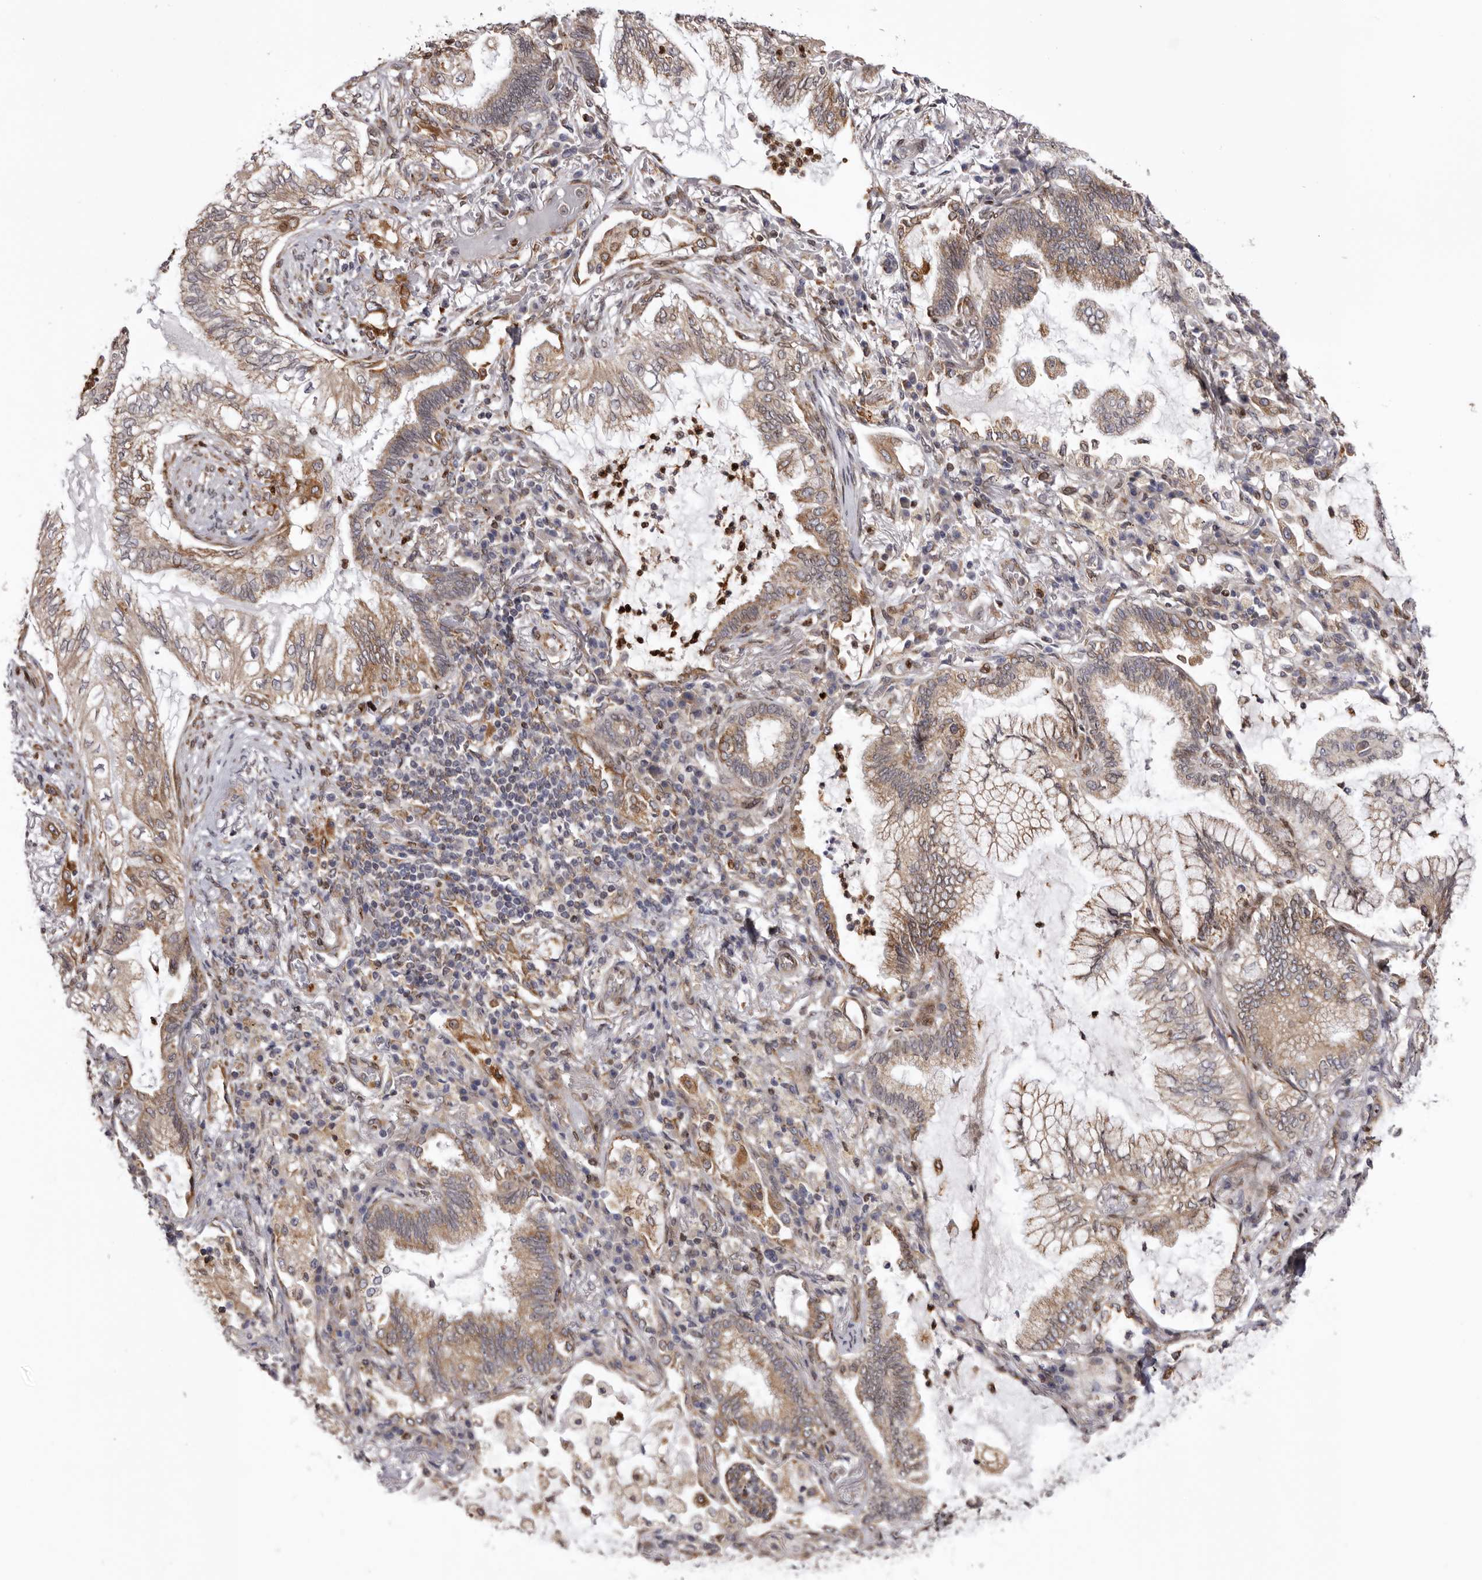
{"staining": {"intensity": "moderate", "quantity": ">75%", "location": "cytoplasmic/membranous"}, "tissue": "lung cancer", "cell_type": "Tumor cells", "image_type": "cancer", "snomed": [{"axis": "morphology", "description": "Adenocarcinoma, NOS"}, {"axis": "topography", "description": "Lung"}], "caption": "Lung cancer (adenocarcinoma) was stained to show a protein in brown. There is medium levels of moderate cytoplasmic/membranous positivity in about >75% of tumor cells. (brown staining indicates protein expression, while blue staining denotes nuclei).", "gene": "C4orf3", "patient": {"sex": "female", "age": 70}}